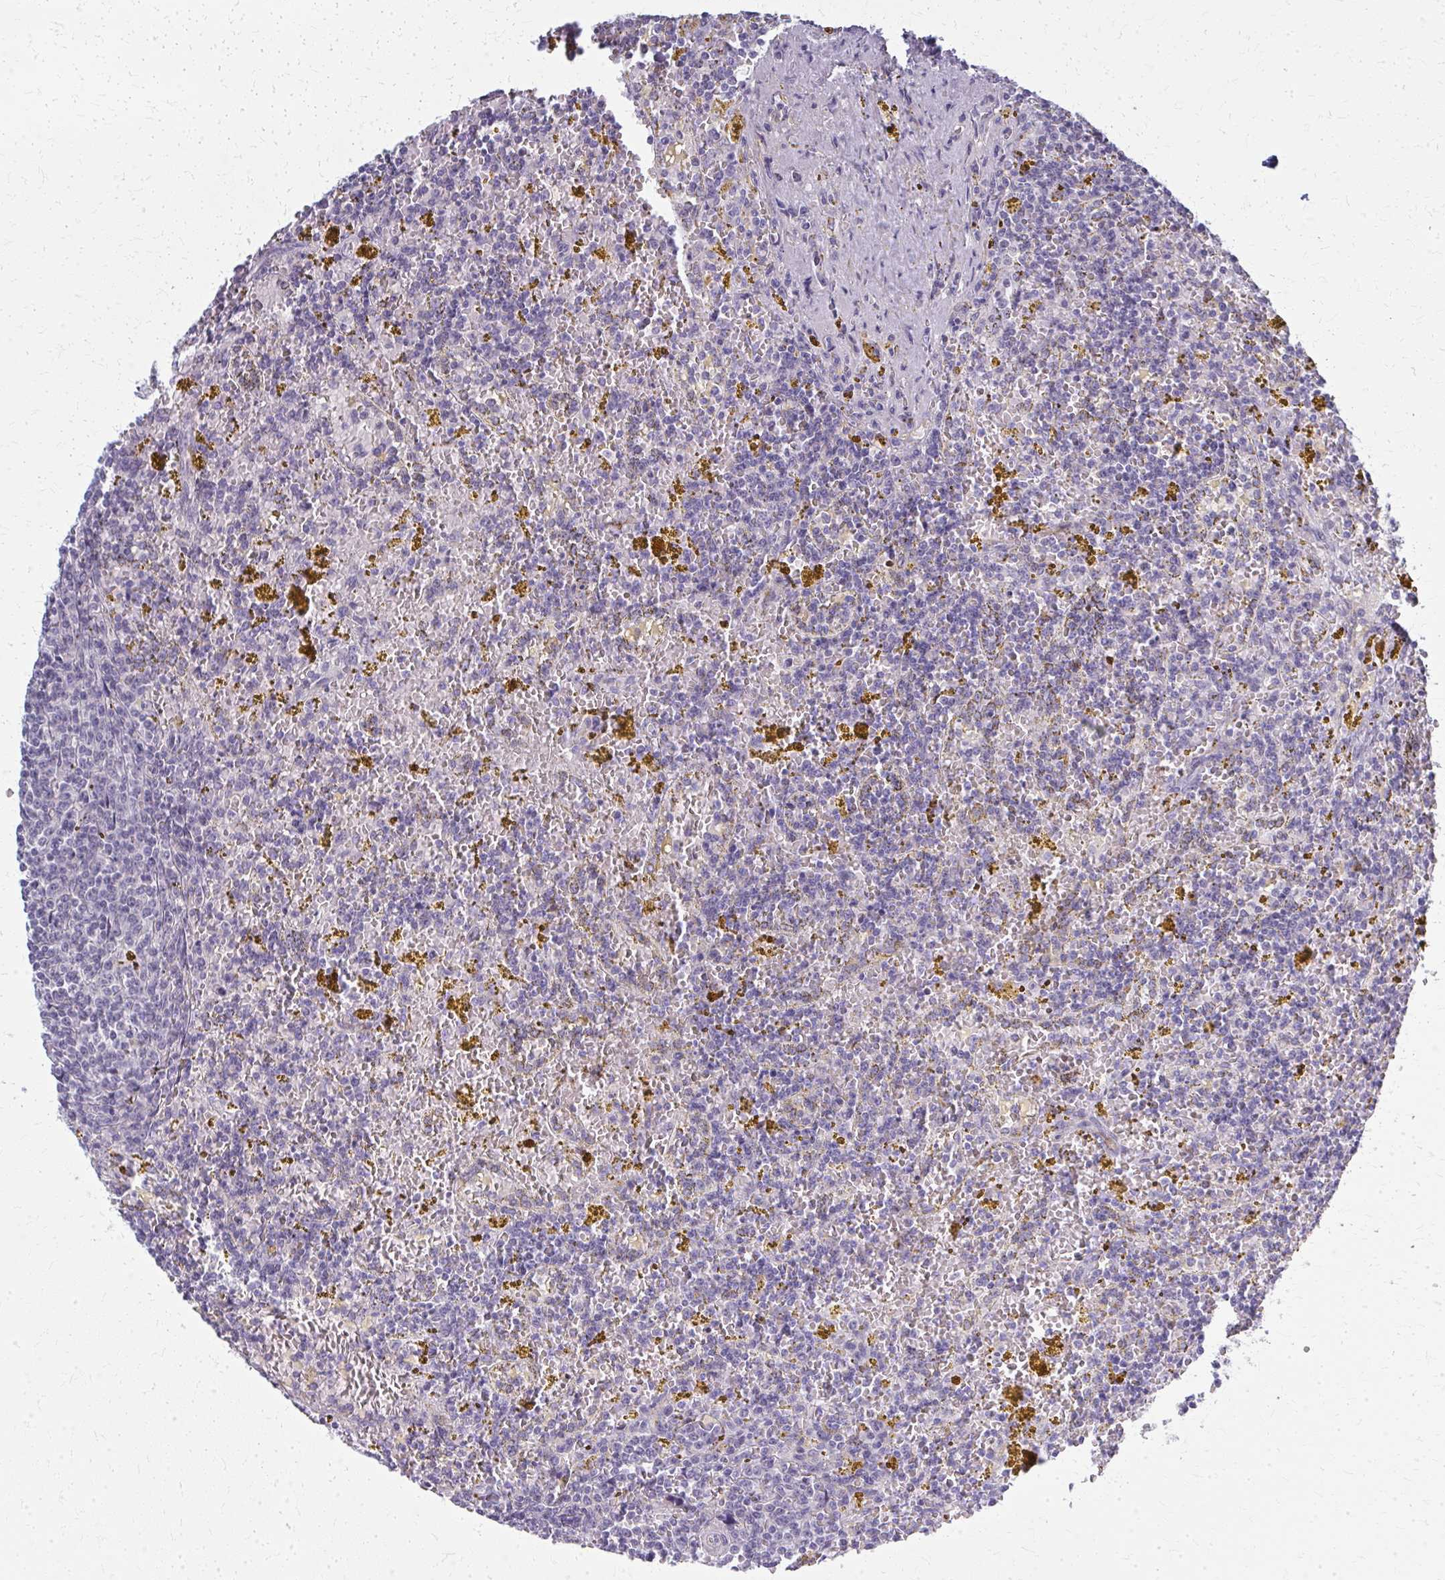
{"staining": {"intensity": "negative", "quantity": "none", "location": "none"}, "tissue": "lymphoma", "cell_type": "Tumor cells", "image_type": "cancer", "snomed": [{"axis": "morphology", "description": "Malignant lymphoma, non-Hodgkin's type, Low grade"}, {"axis": "topography", "description": "Spleen"}, {"axis": "topography", "description": "Lymph node"}], "caption": "Immunohistochemical staining of human lymphoma demonstrates no significant expression in tumor cells.", "gene": "CASQ2", "patient": {"sex": "female", "age": 66}}